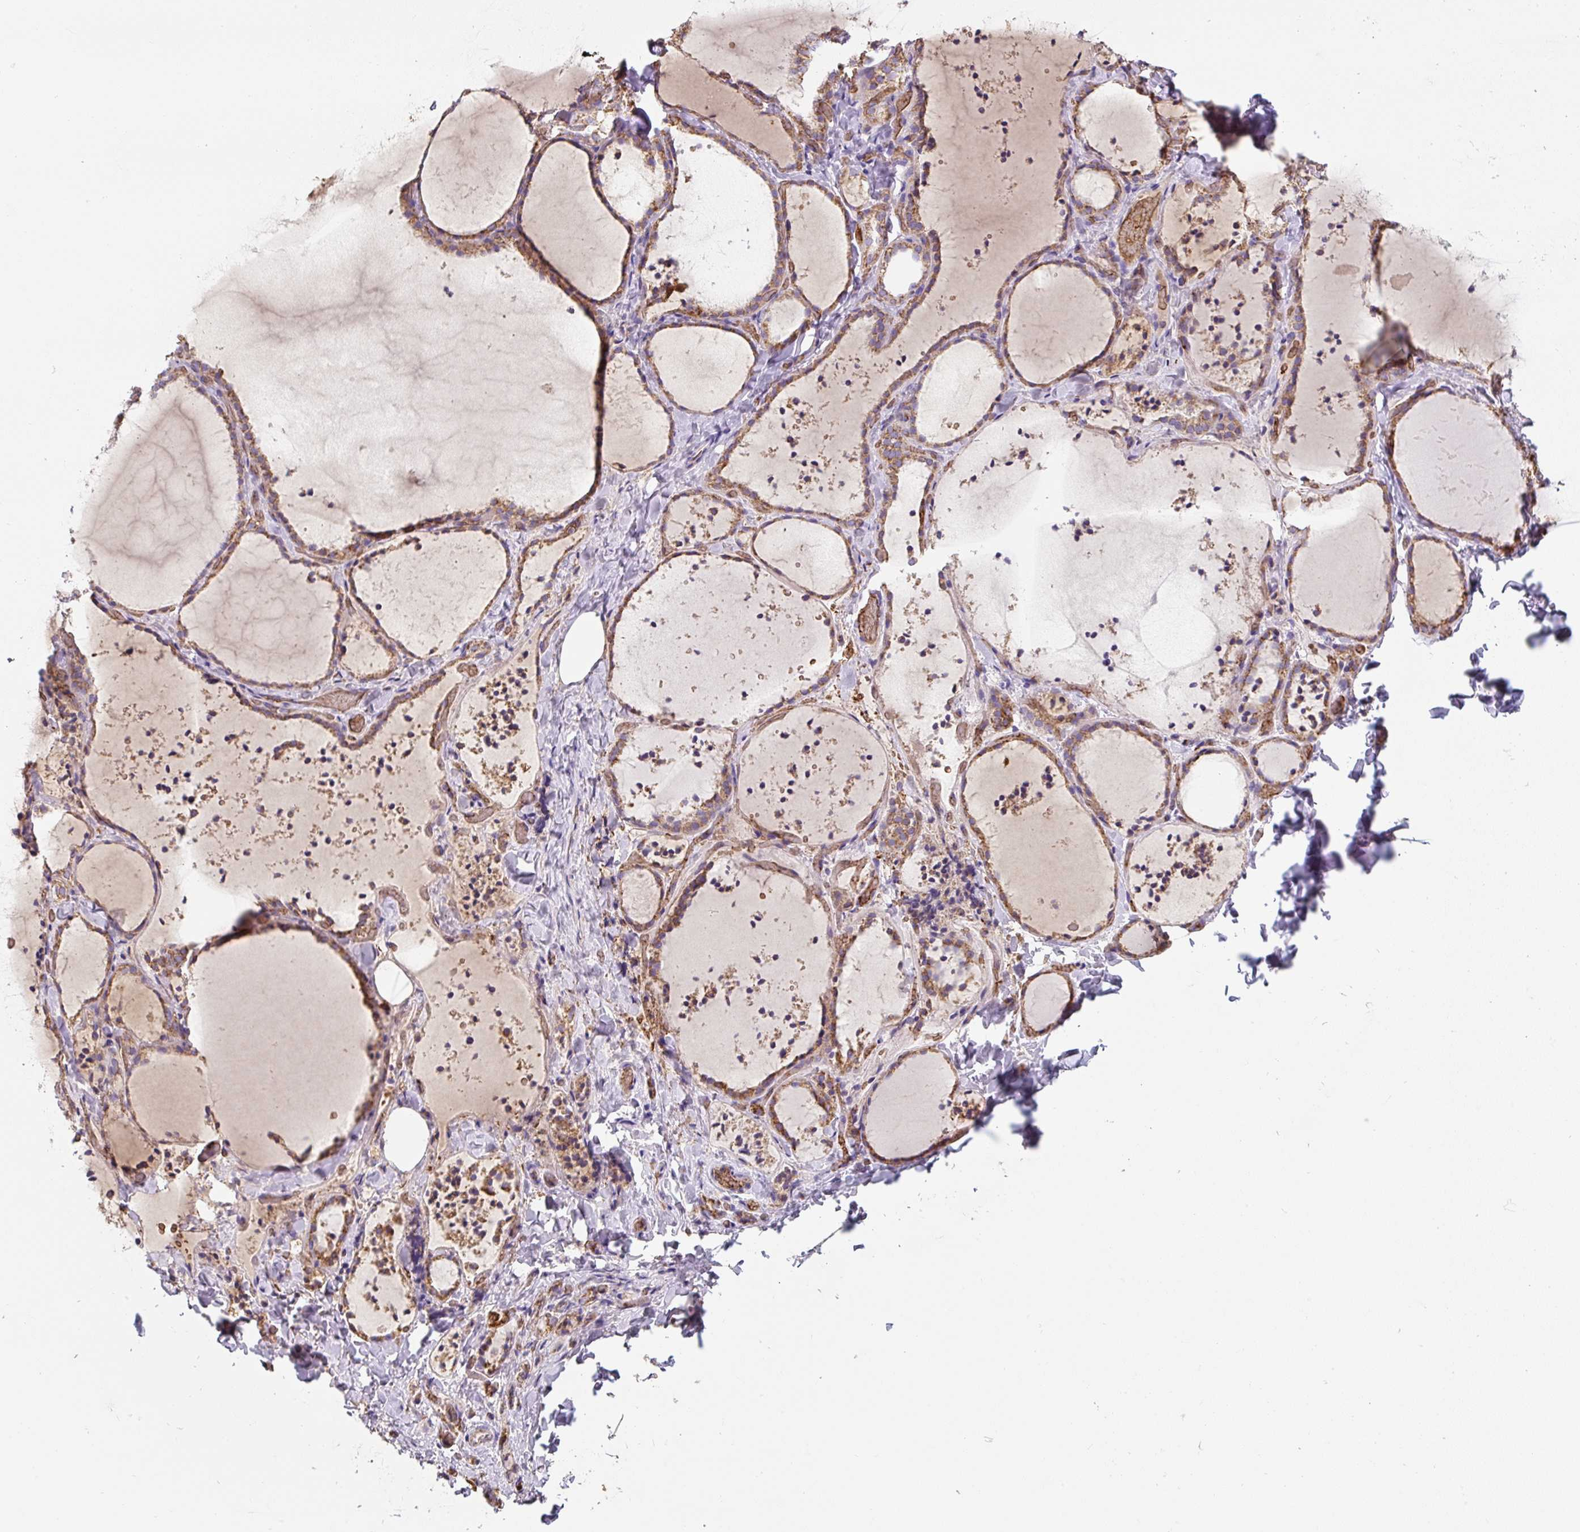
{"staining": {"intensity": "moderate", "quantity": ">75%", "location": "cytoplasmic/membranous"}, "tissue": "thyroid gland", "cell_type": "Glandular cells", "image_type": "normal", "snomed": [{"axis": "morphology", "description": "Normal tissue, NOS"}, {"axis": "topography", "description": "Thyroid gland"}], "caption": "Immunohistochemical staining of normal thyroid gland exhibits moderate cytoplasmic/membranous protein positivity in approximately >75% of glandular cells.", "gene": "MT", "patient": {"sex": "female", "age": 22}}